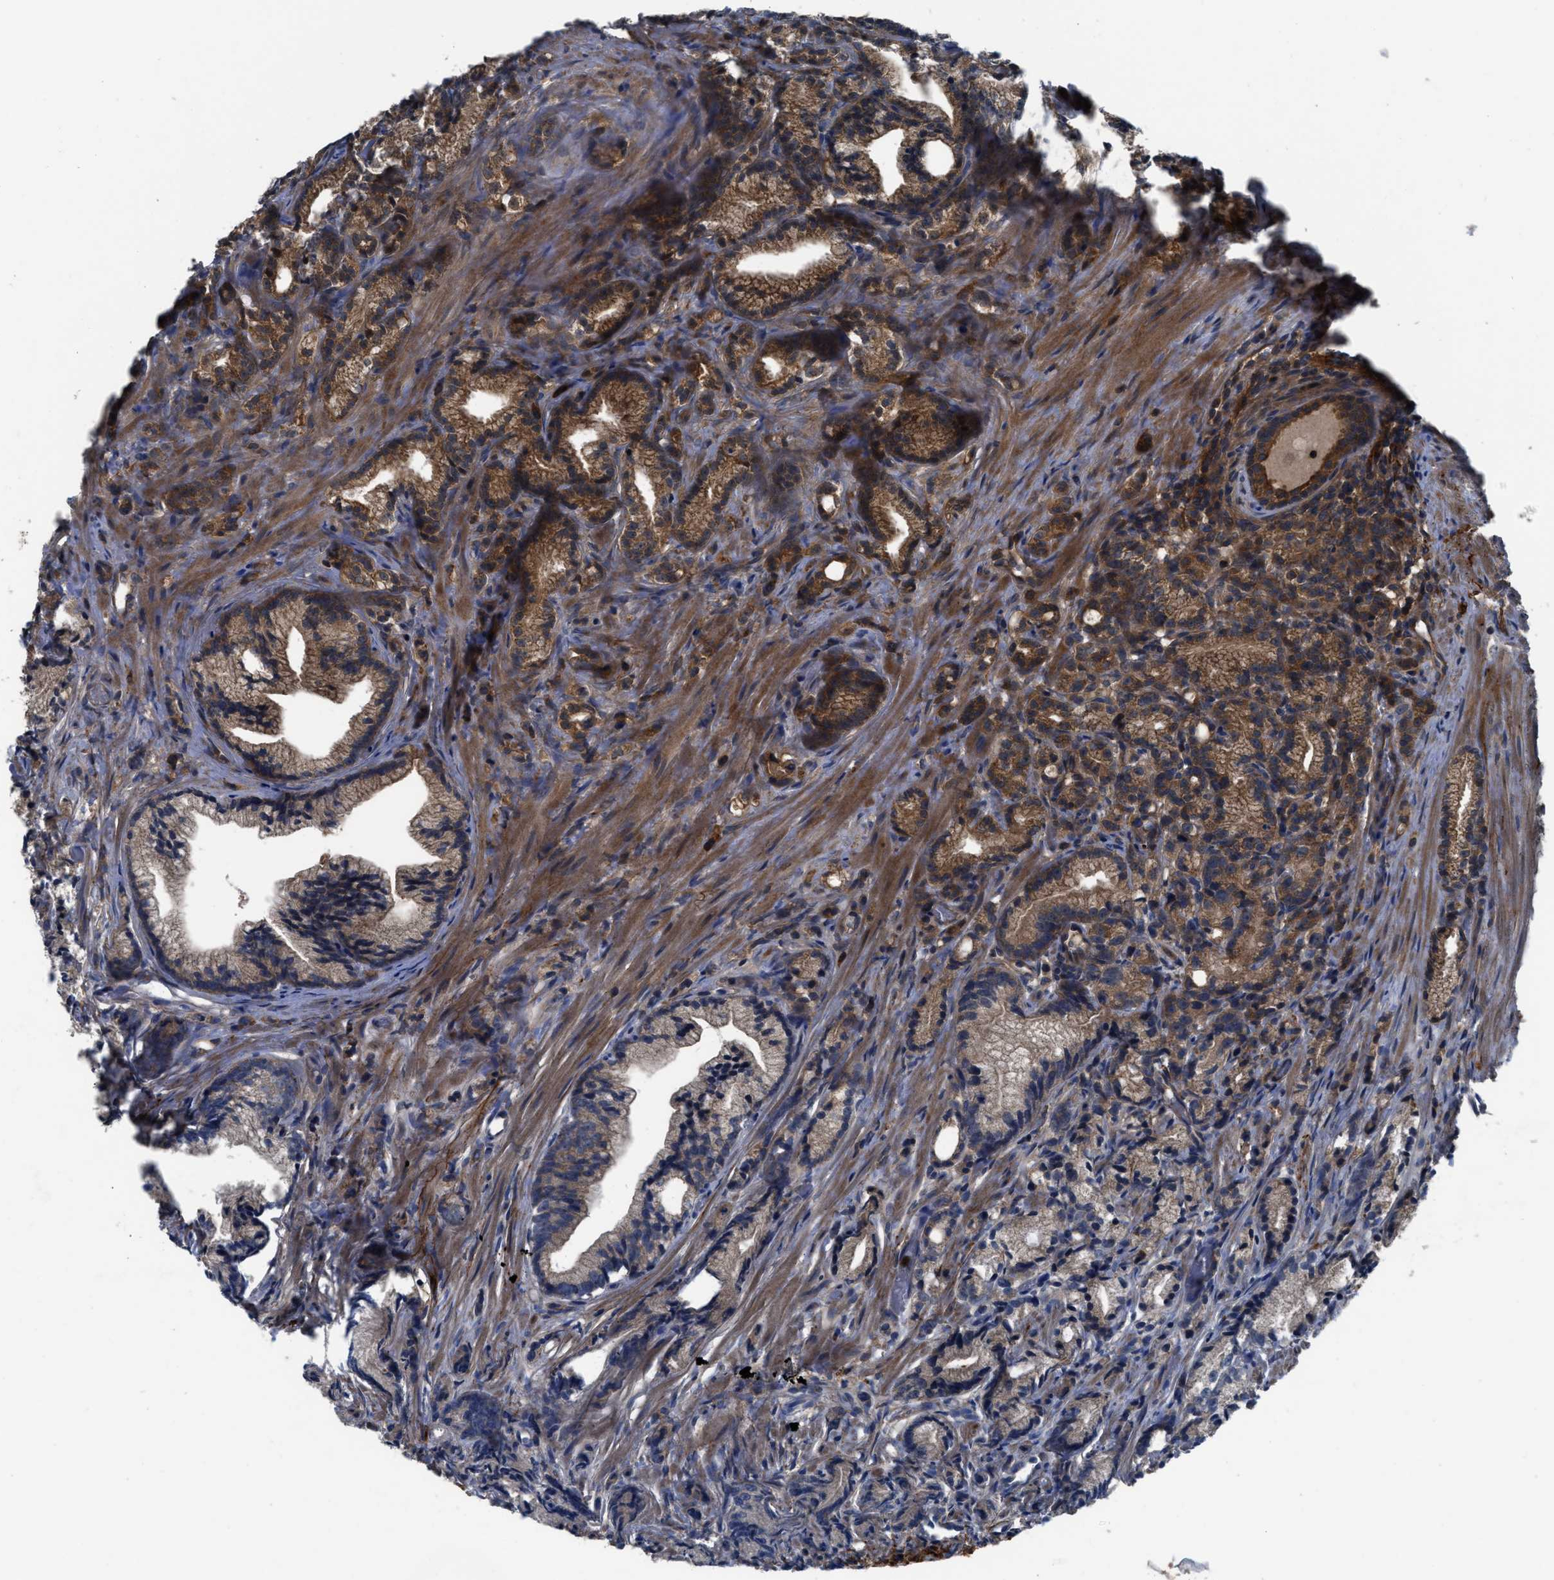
{"staining": {"intensity": "moderate", "quantity": ">75%", "location": "cytoplasmic/membranous"}, "tissue": "prostate cancer", "cell_type": "Tumor cells", "image_type": "cancer", "snomed": [{"axis": "morphology", "description": "Adenocarcinoma, Low grade"}, {"axis": "topography", "description": "Prostate"}], "caption": "Adenocarcinoma (low-grade) (prostate) stained with a protein marker displays moderate staining in tumor cells.", "gene": "USP25", "patient": {"sex": "male", "age": 89}}